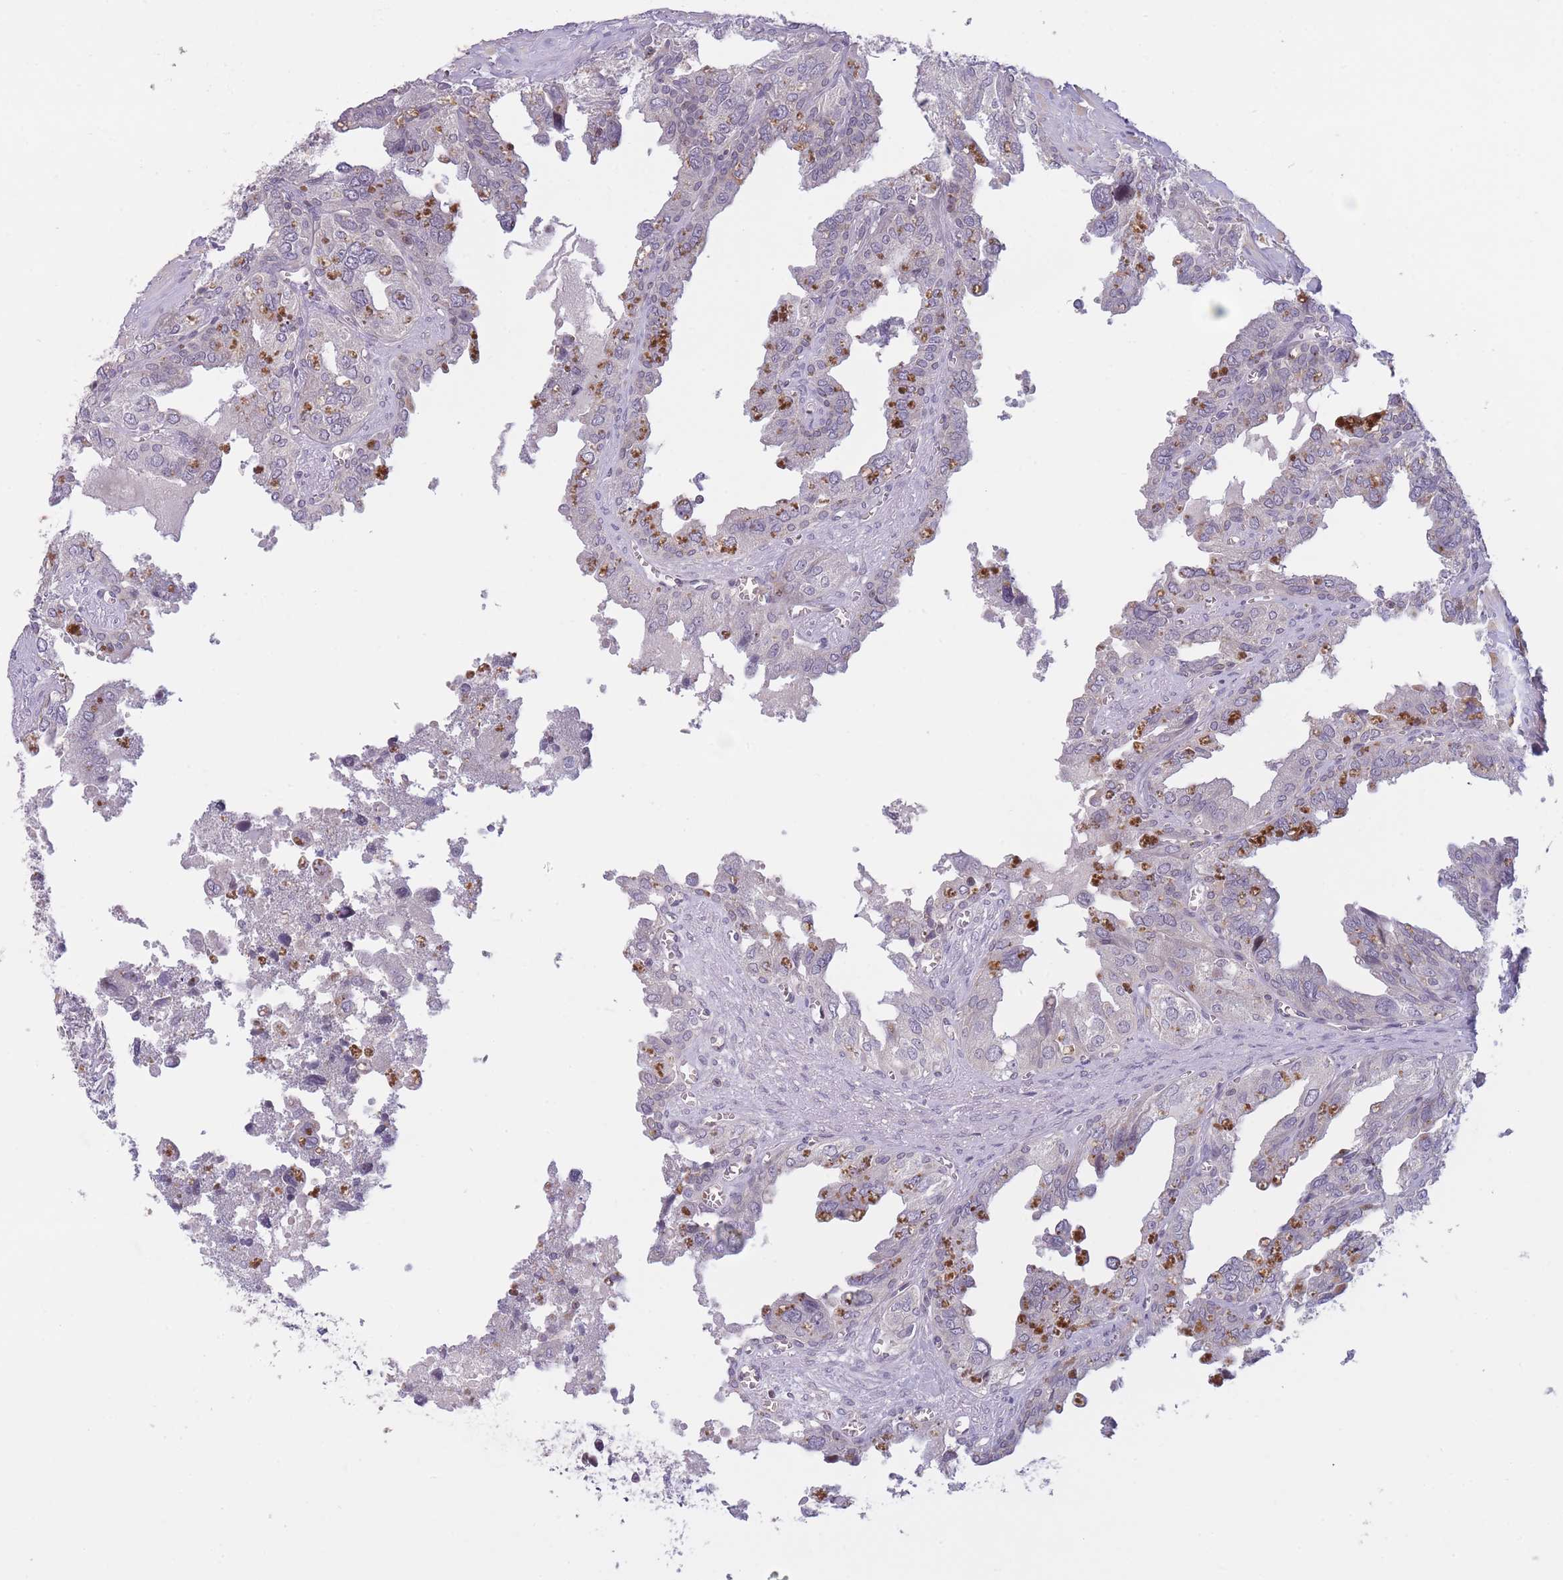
{"staining": {"intensity": "moderate", "quantity": "<25%", "location": "nuclear"}, "tissue": "seminal vesicle", "cell_type": "Glandular cells", "image_type": "normal", "snomed": [{"axis": "morphology", "description": "Normal tissue, NOS"}, {"axis": "topography", "description": "Seminal veicle"}], "caption": "Normal seminal vesicle was stained to show a protein in brown. There is low levels of moderate nuclear positivity in approximately <25% of glandular cells. (DAB IHC with brightfield microscopy, high magnification).", "gene": "SLC35F5", "patient": {"sex": "male", "age": 67}}